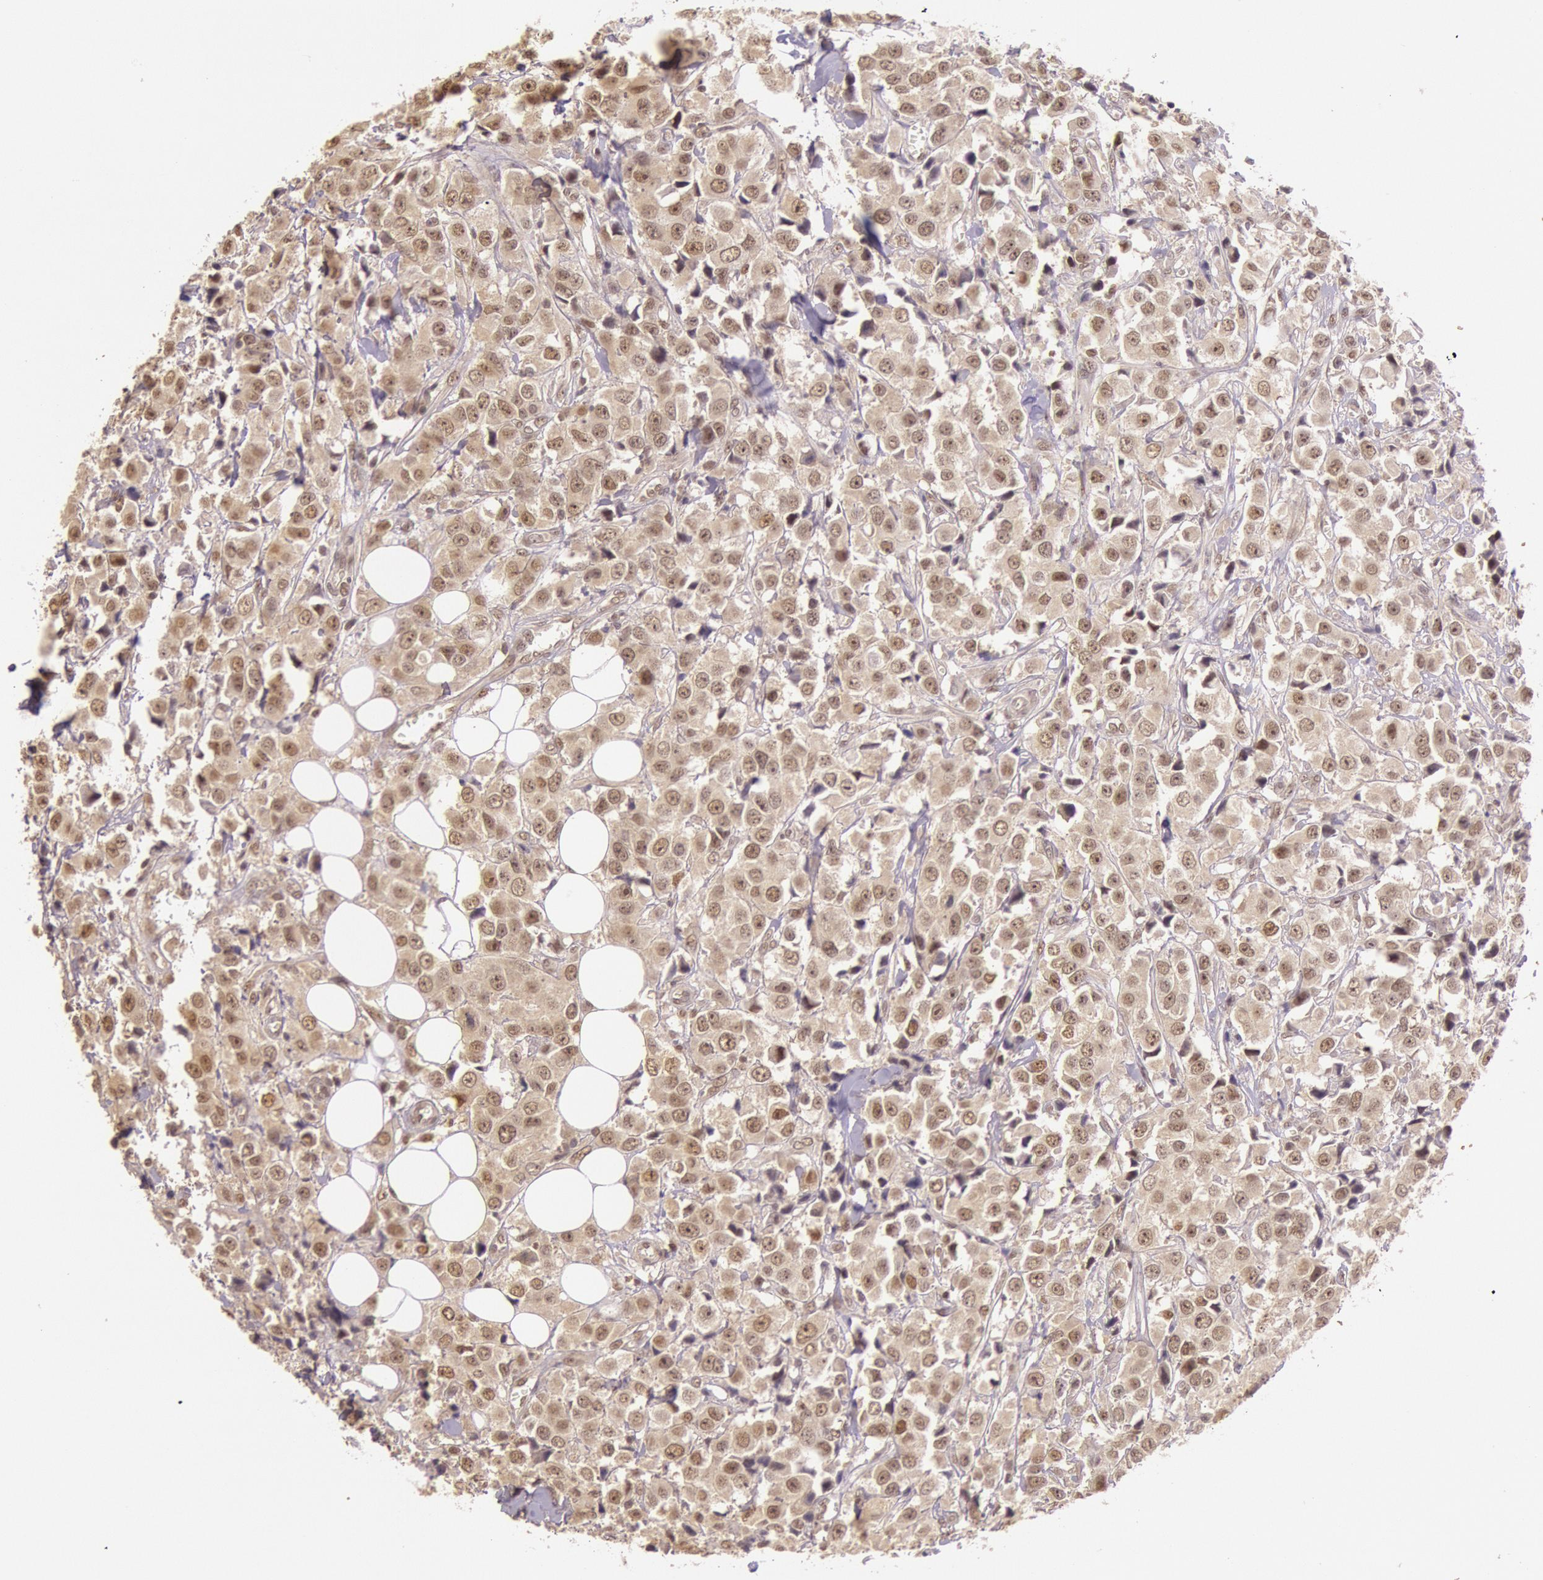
{"staining": {"intensity": "moderate", "quantity": "25%-75%", "location": "cytoplasmic/membranous"}, "tissue": "breast cancer", "cell_type": "Tumor cells", "image_type": "cancer", "snomed": [{"axis": "morphology", "description": "Duct carcinoma"}, {"axis": "topography", "description": "Breast"}], "caption": "This image reveals infiltrating ductal carcinoma (breast) stained with immunohistochemistry (IHC) to label a protein in brown. The cytoplasmic/membranous of tumor cells show moderate positivity for the protein. Nuclei are counter-stained blue.", "gene": "RTL10", "patient": {"sex": "female", "age": 58}}